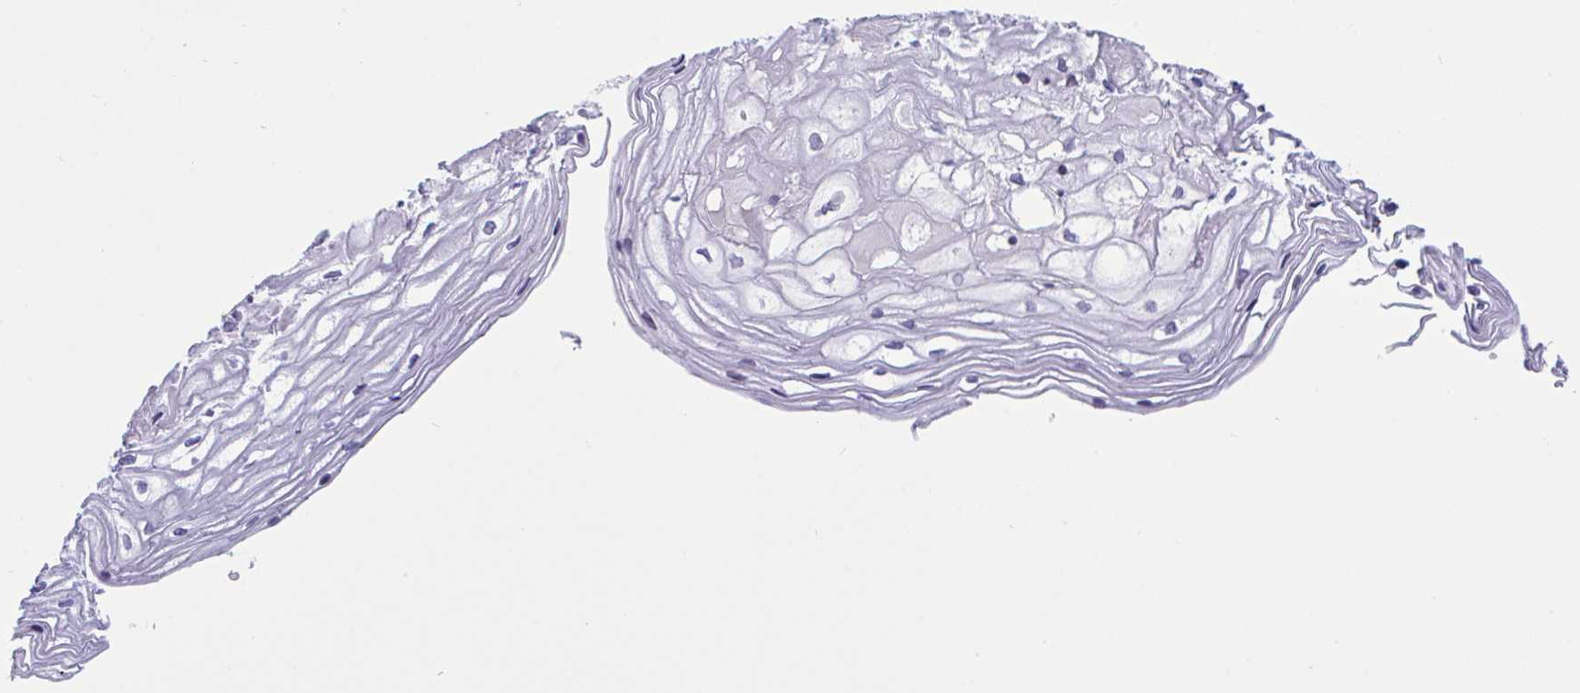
{"staining": {"intensity": "weak", "quantity": ">75%", "location": "cytoplasmic/membranous"}, "tissue": "cervix", "cell_type": "Glandular cells", "image_type": "normal", "snomed": [{"axis": "morphology", "description": "Normal tissue, NOS"}, {"axis": "topography", "description": "Cervix"}], "caption": "About >75% of glandular cells in unremarkable human cervix exhibit weak cytoplasmic/membranous protein expression as visualized by brown immunohistochemical staining.", "gene": "SNX11", "patient": {"sex": "female", "age": 36}}